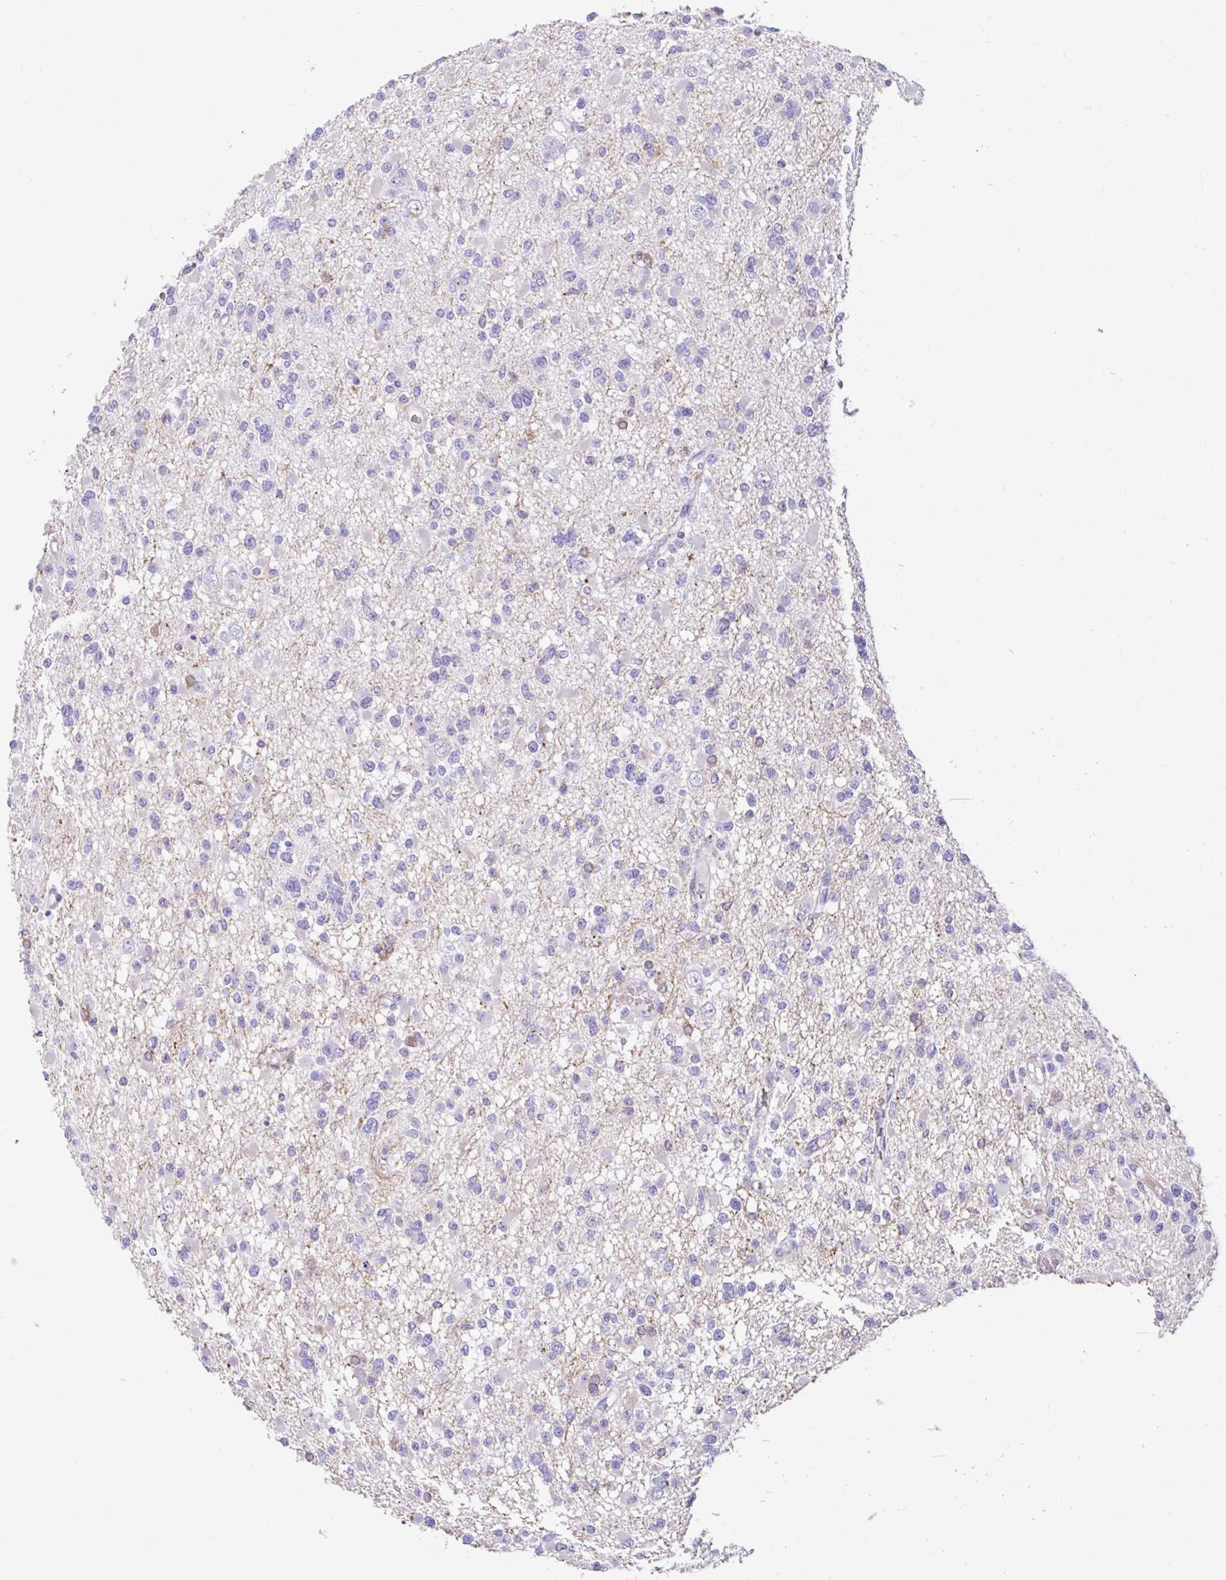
{"staining": {"intensity": "negative", "quantity": "none", "location": "none"}, "tissue": "glioma", "cell_type": "Tumor cells", "image_type": "cancer", "snomed": [{"axis": "morphology", "description": "Glioma, malignant, Low grade"}, {"axis": "topography", "description": "Brain"}], "caption": "Glioma stained for a protein using immunohistochemistry displays no positivity tumor cells.", "gene": "ZNF33A", "patient": {"sex": "female", "age": 22}}